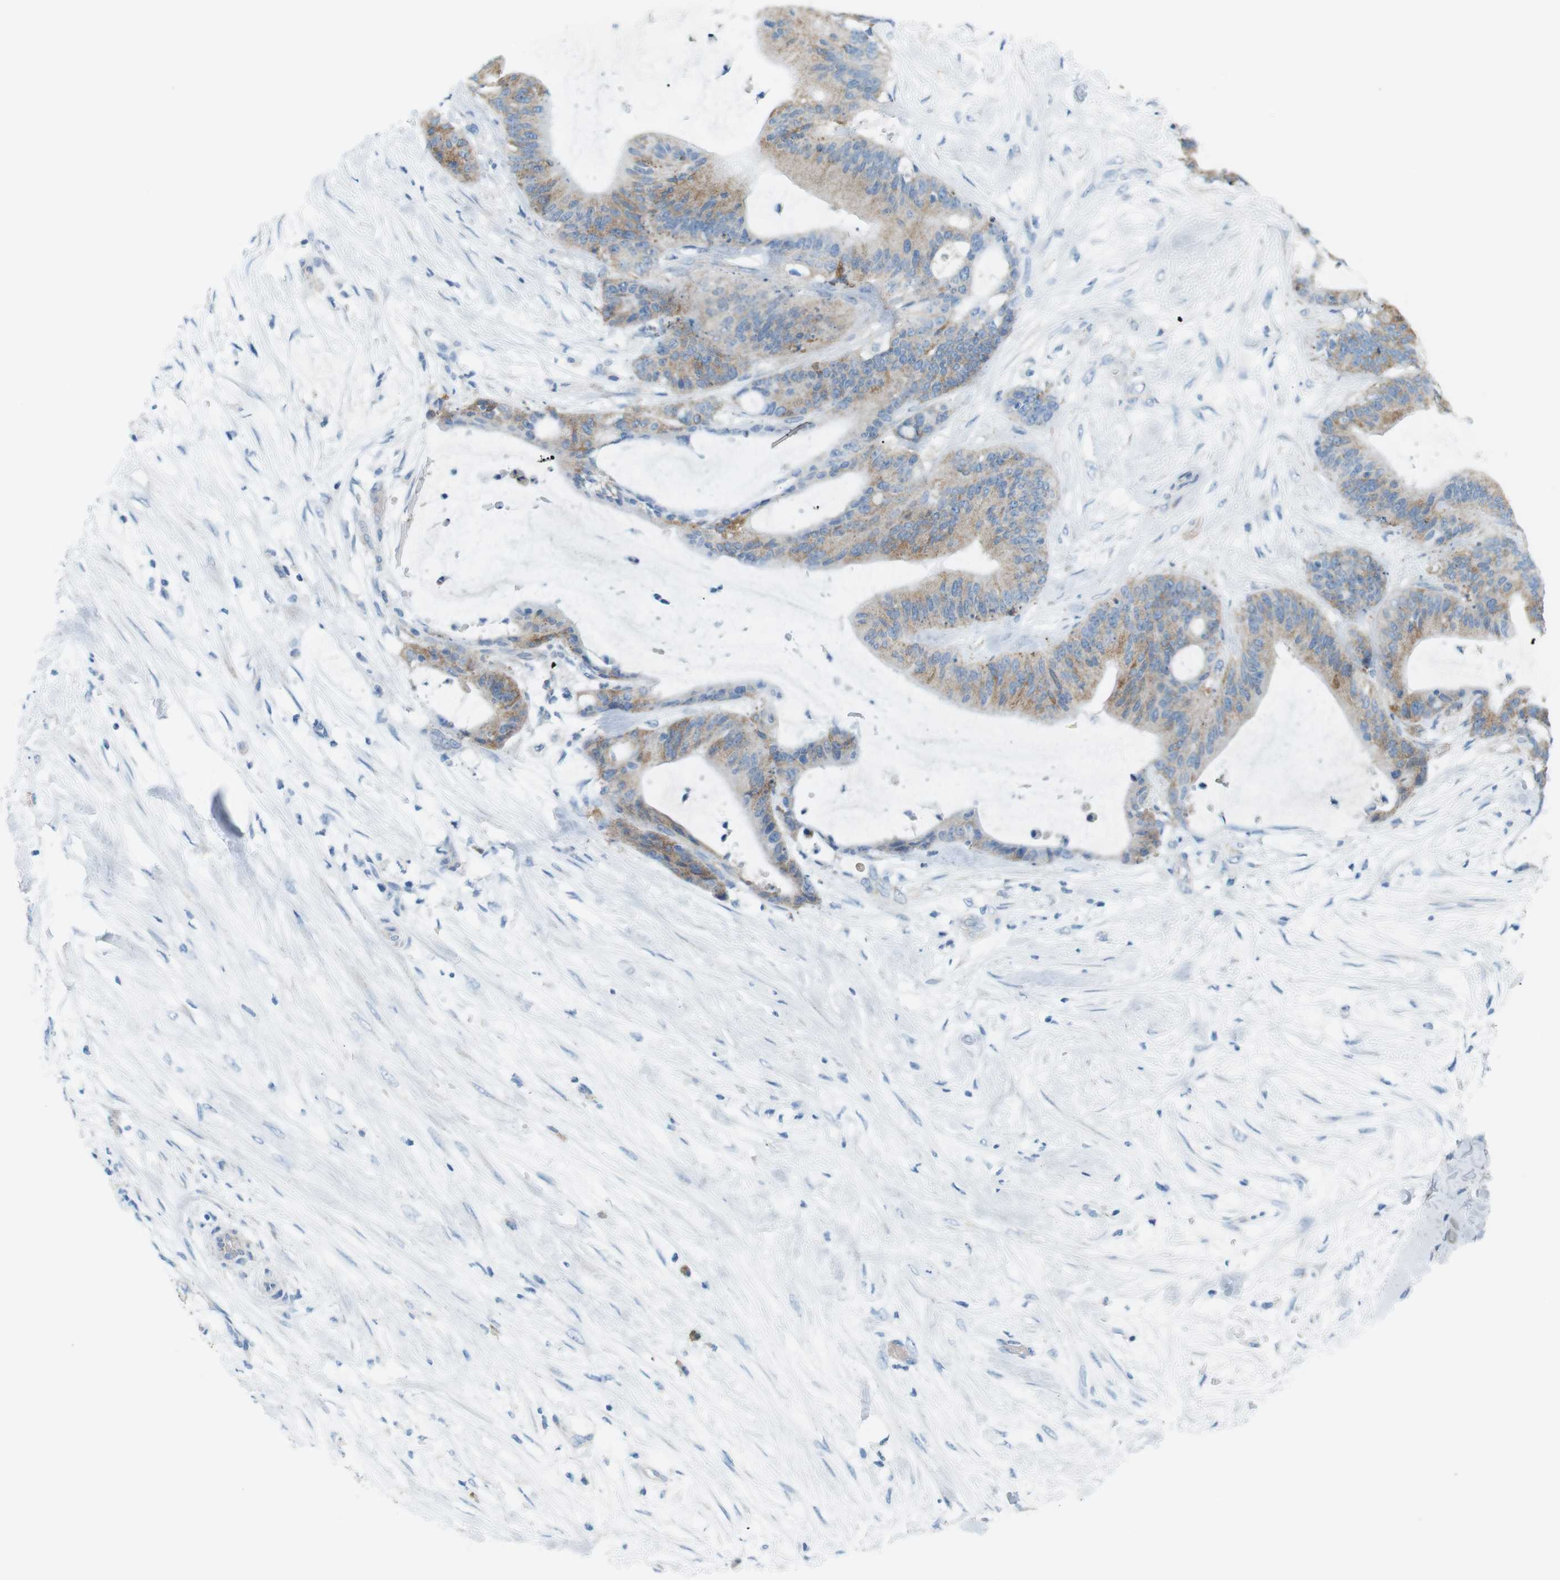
{"staining": {"intensity": "weak", "quantity": ">75%", "location": "cytoplasmic/membranous"}, "tissue": "liver cancer", "cell_type": "Tumor cells", "image_type": "cancer", "snomed": [{"axis": "morphology", "description": "Cholangiocarcinoma"}, {"axis": "topography", "description": "Liver"}], "caption": "Human liver cholangiocarcinoma stained with a protein marker shows weak staining in tumor cells.", "gene": "VAMP1", "patient": {"sex": "female", "age": 73}}